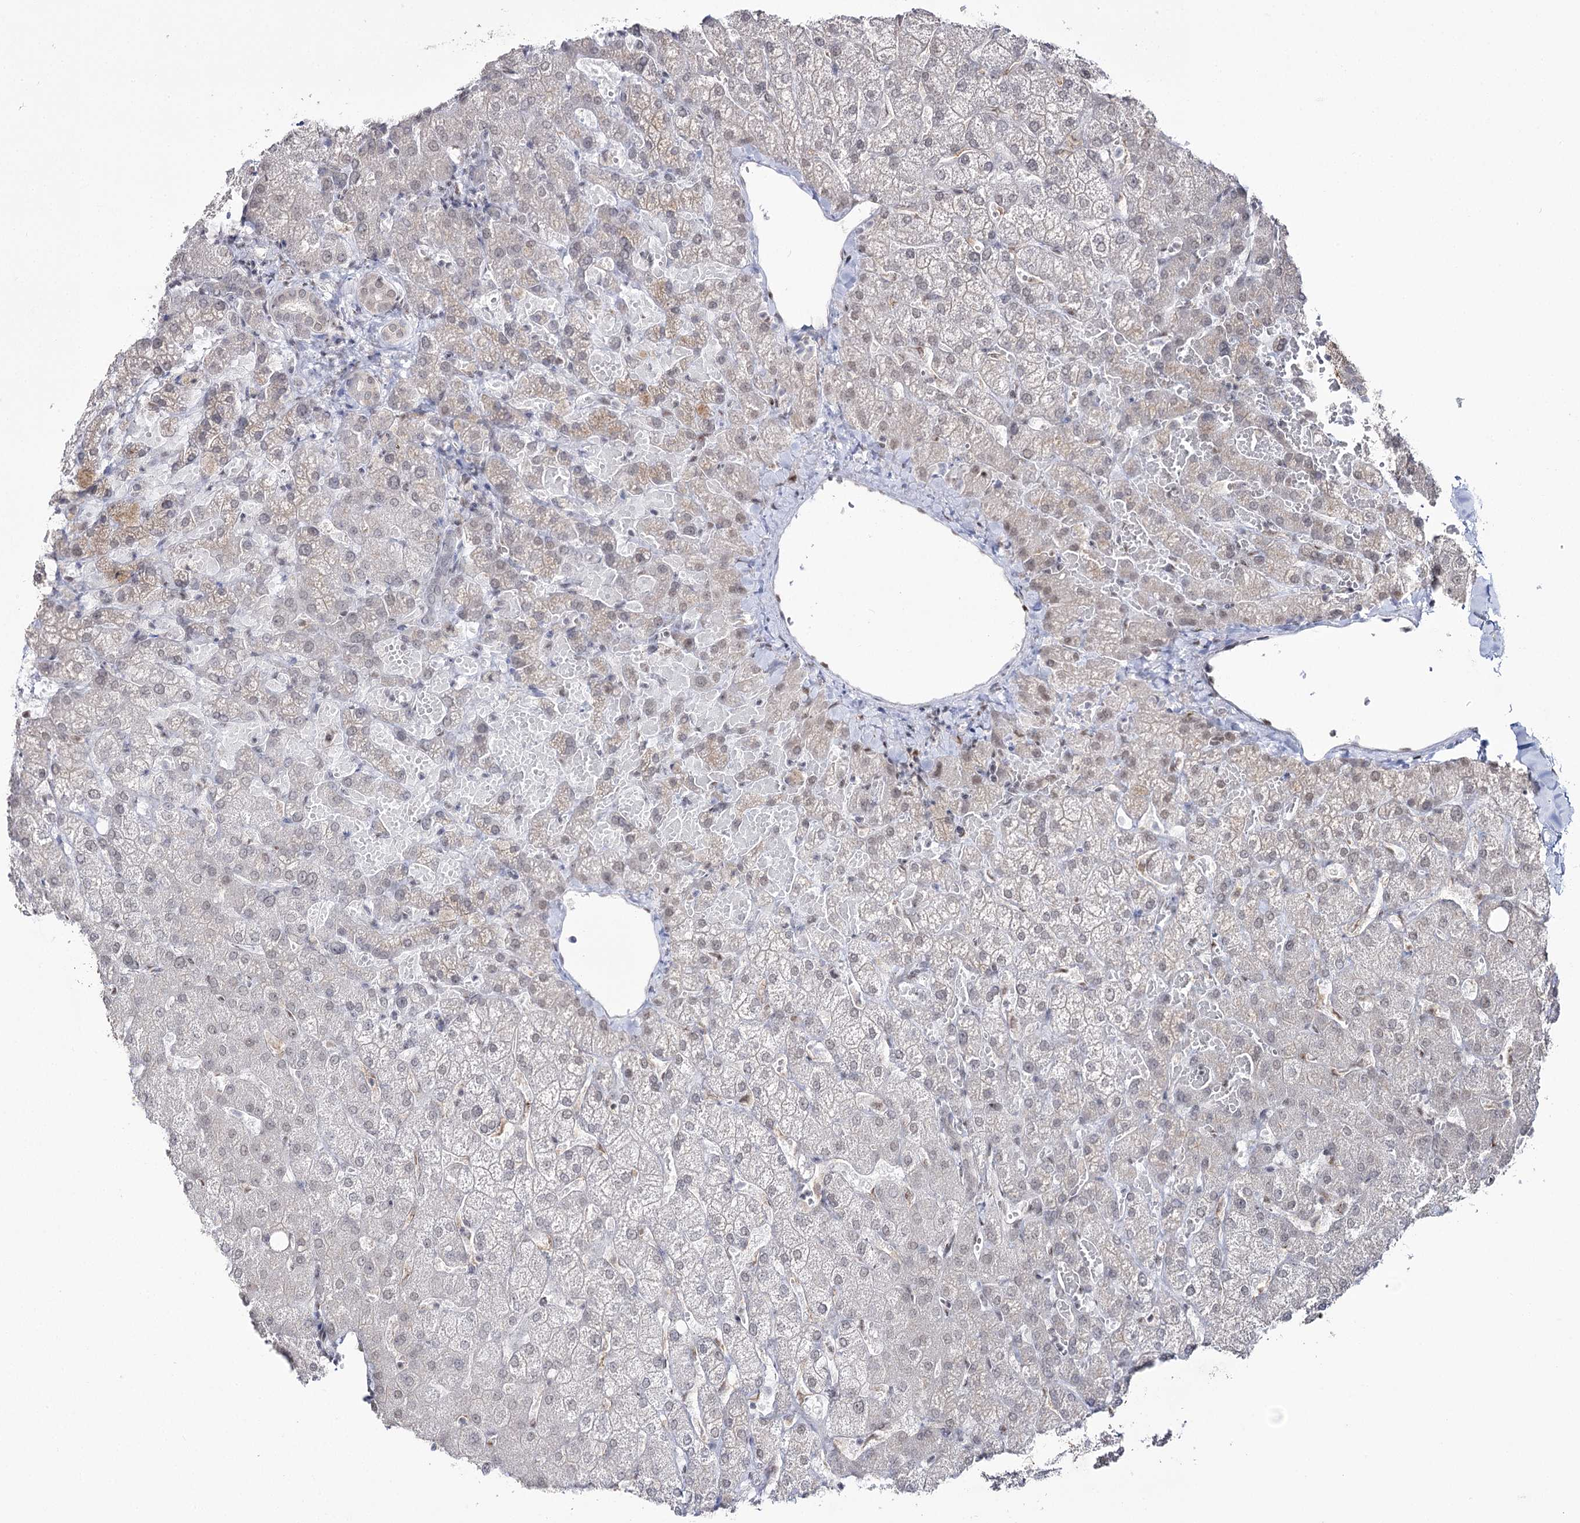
{"staining": {"intensity": "negative", "quantity": "none", "location": "none"}, "tissue": "liver", "cell_type": "Cholangiocytes", "image_type": "normal", "snomed": [{"axis": "morphology", "description": "Normal tissue, NOS"}, {"axis": "topography", "description": "Liver"}], "caption": "This is an immunohistochemistry photomicrograph of normal liver. There is no expression in cholangiocytes.", "gene": "VGLL4", "patient": {"sex": "female", "age": 54}}